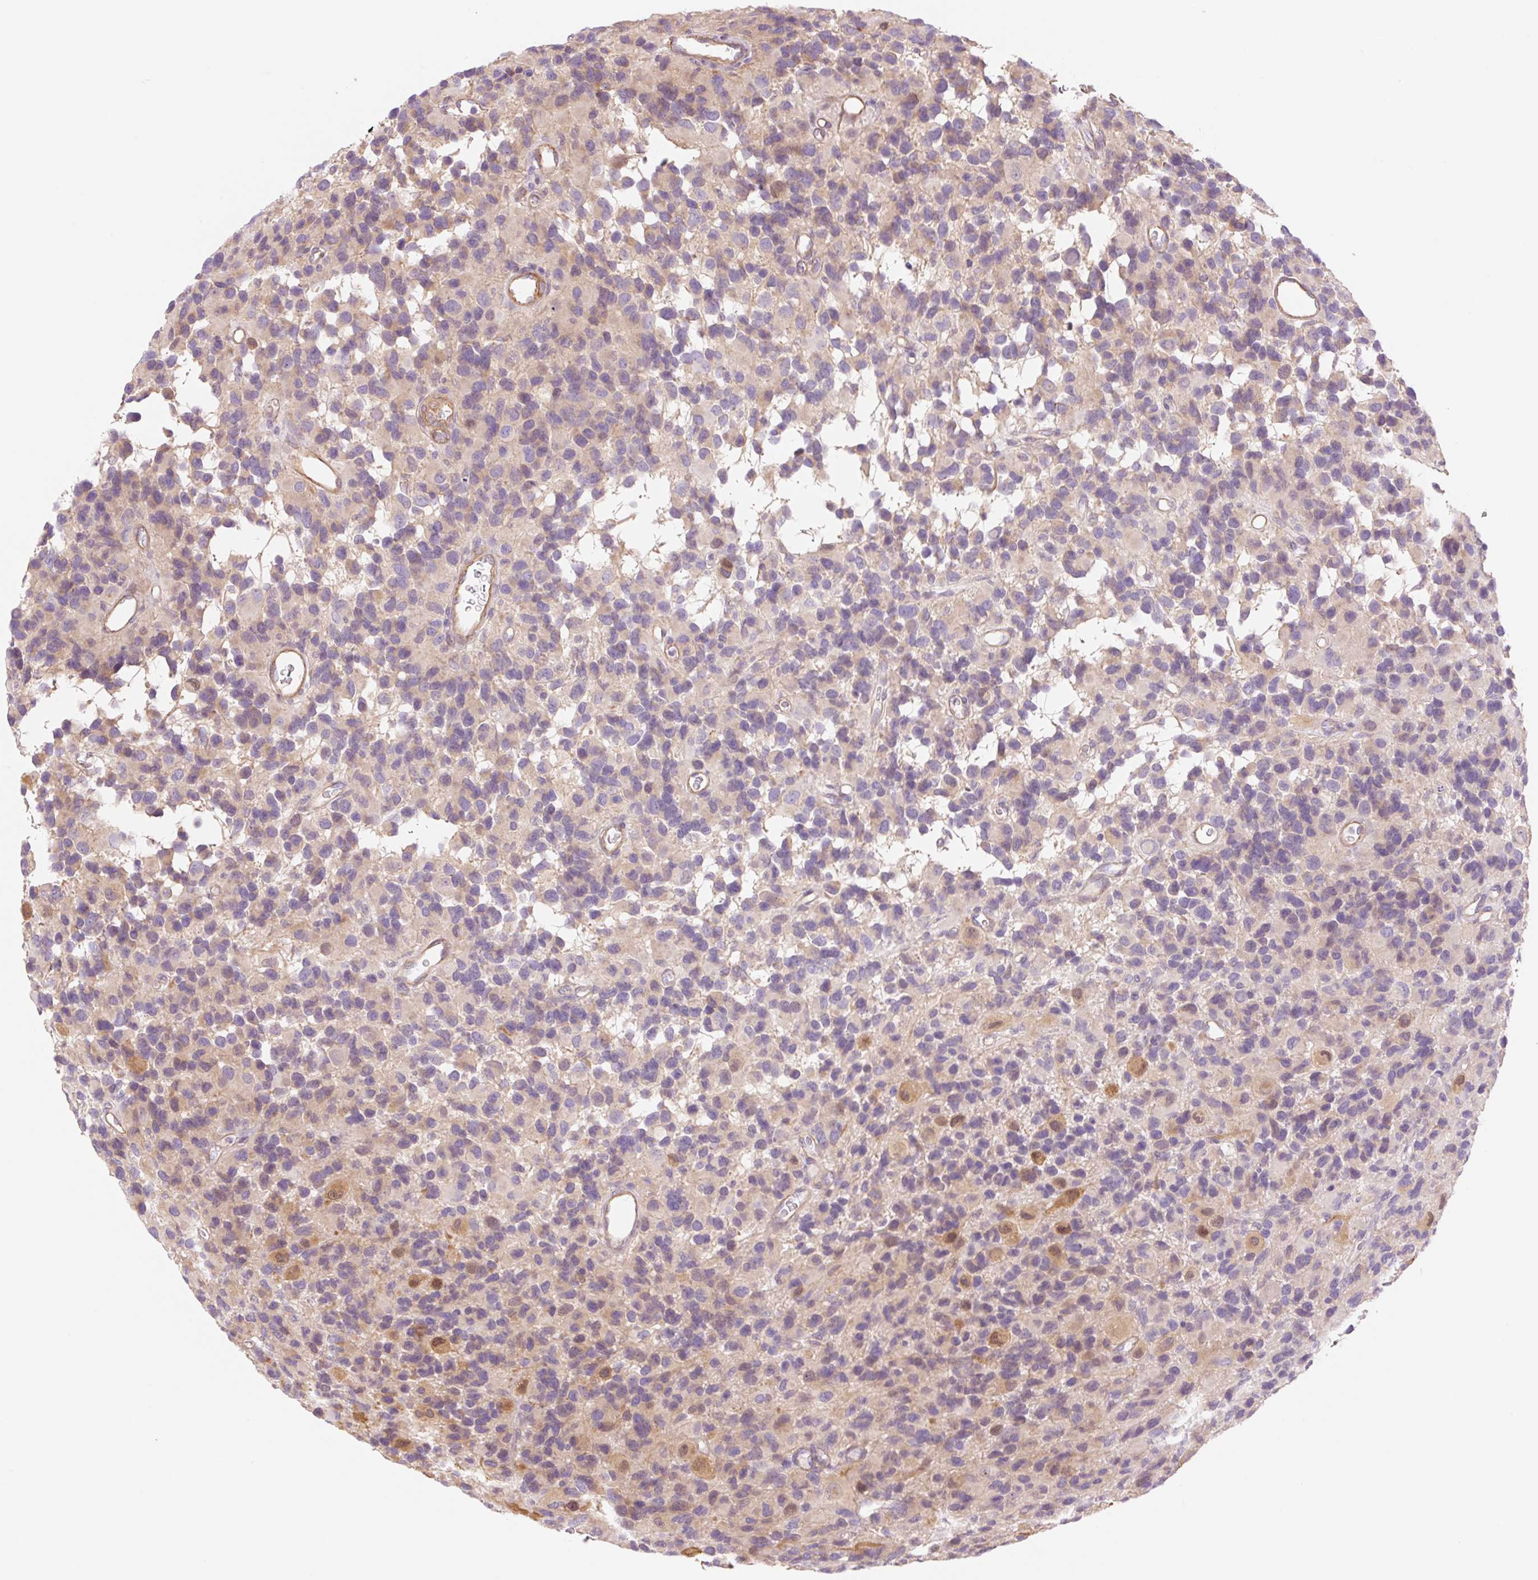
{"staining": {"intensity": "moderate", "quantity": "25%-75%", "location": "cytoplasmic/membranous"}, "tissue": "glioma", "cell_type": "Tumor cells", "image_type": "cancer", "snomed": [{"axis": "morphology", "description": "Glioma, malignant, High grade"}, {"axis": "topography", "description": "Brain"}], "caption": "This is an image of immunohistochemistry (IHC) staining of glioma, which shows moderate expression in the cytoplasmic/membranous of tumor cells.", "gene": "NLRP5", "patient": {"sex": "male", "age": 77}}